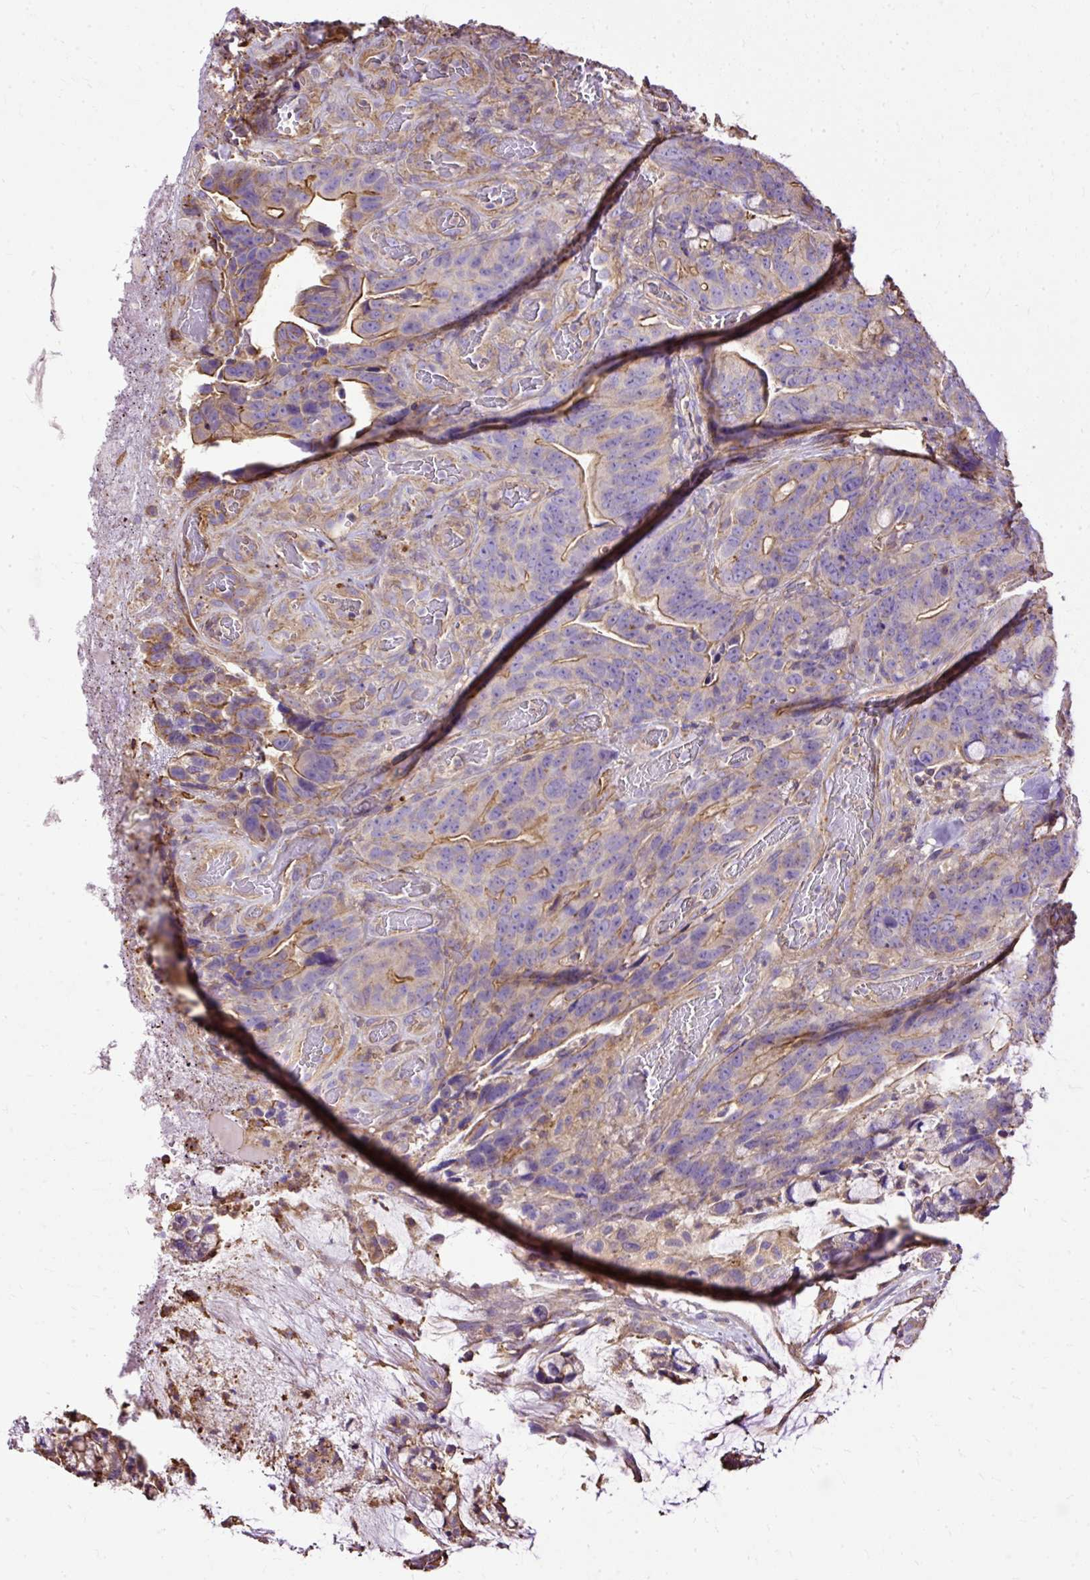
{"staining": {"intensity": "moderate", "quantity": "<25%", "location": "cytoplasmic/membranous"}, "tissue": "colorectal cancer", "cell_type": "Tumor cells", "image_type": "cancer", "snomed": [{"axis": "morphology", "description": "Adenocarcinoma, NOS"}, {"axis": "topography", "description": "Colon"}], "caption": "Immunohistochemical staining of human adenocarcinoma (colorectal) shows low levels of moderate cytoplasmic/membranous protein staining in about <25% of tumor cells.", "gene": "KLHL11", "patient": {"sex": "female", "age": 82}}